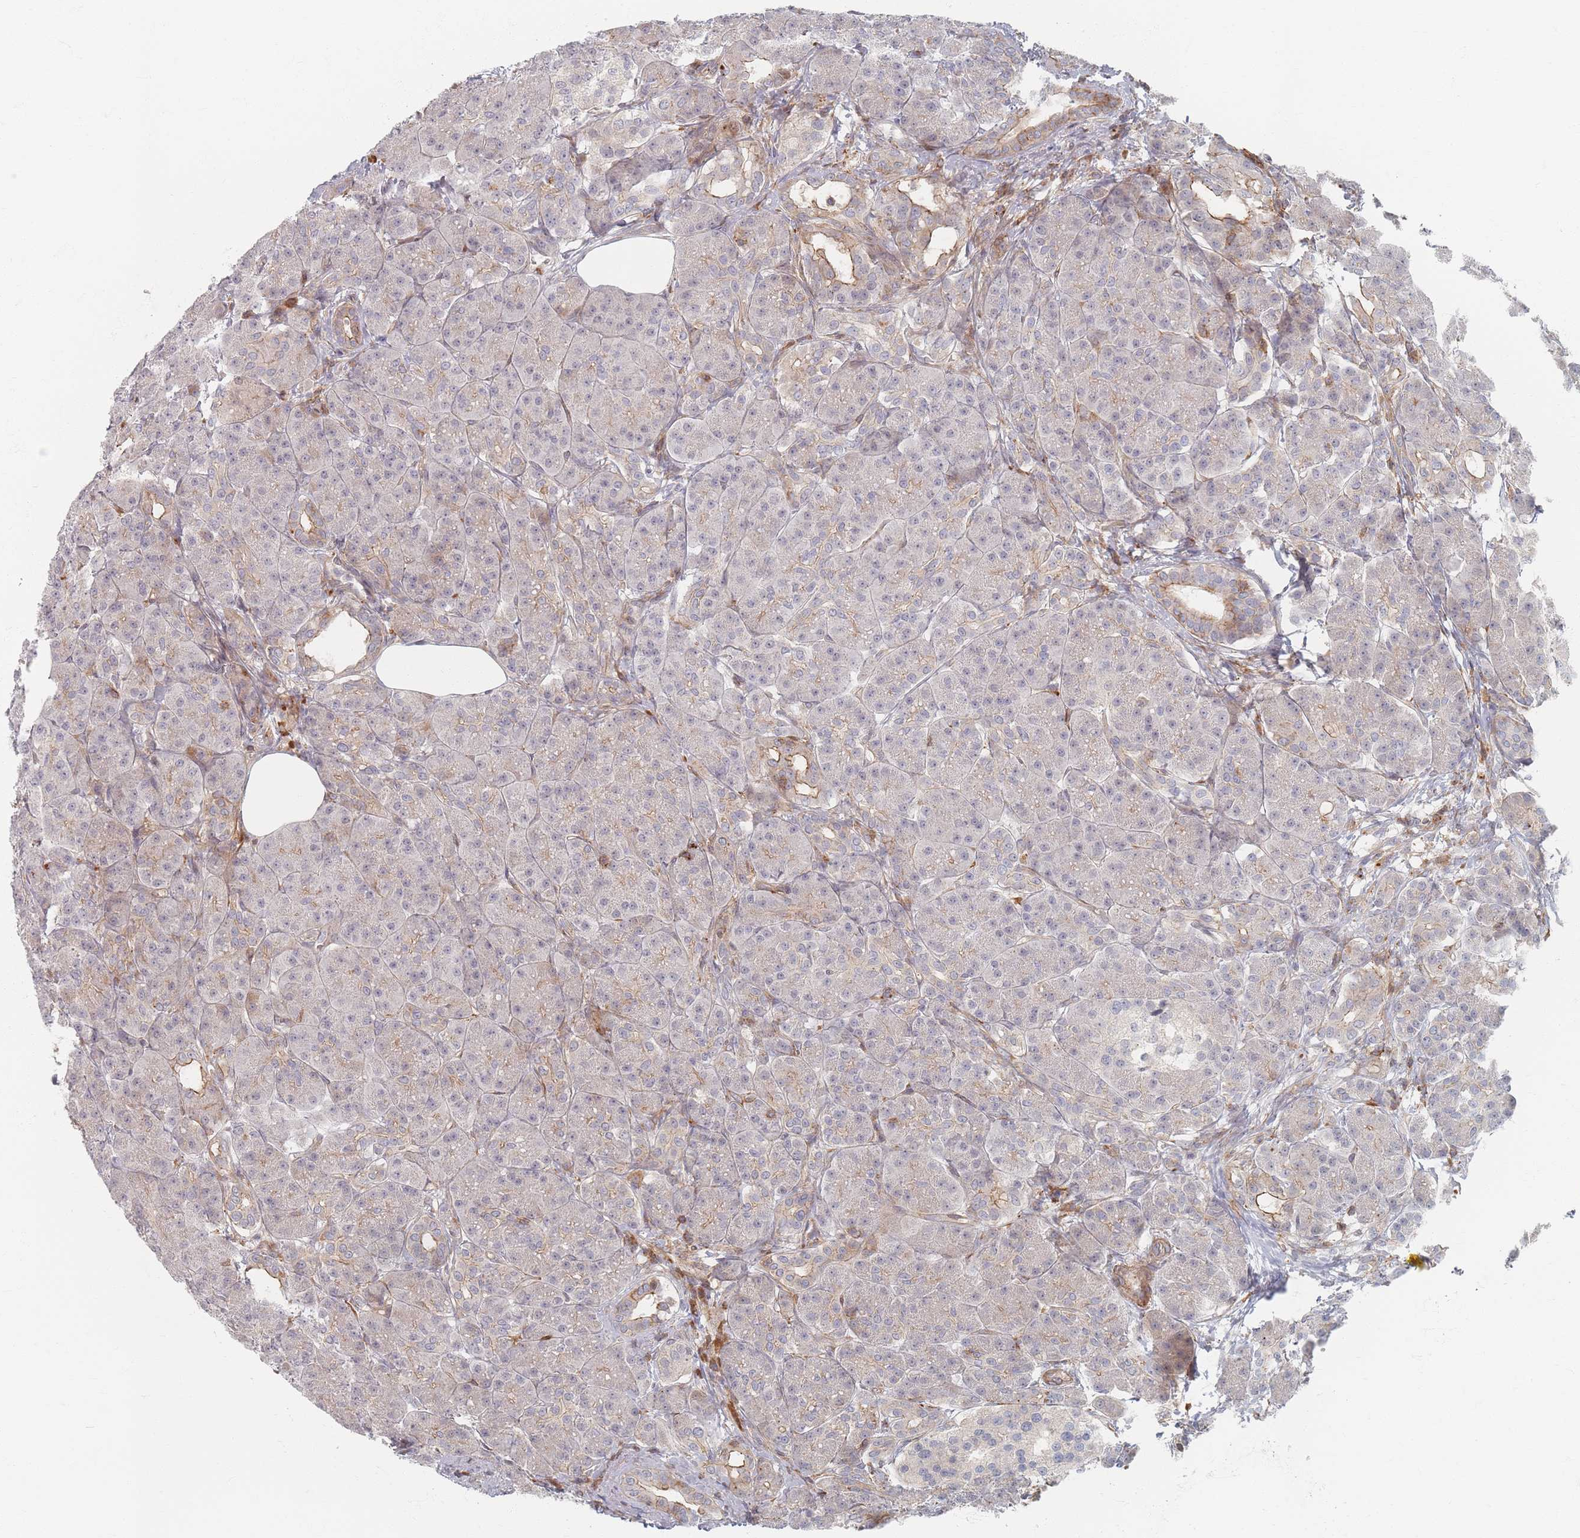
{"staining": {"intensity": "moderate", "quantity": "<25%", "location": "cytoplasmic/membranous"}, "tissue": "pancreas", "cell_type": "Exocrine glandular cells", "image_type": "normal", "snomed": [{"axis": "morphology", "description": "Normal tissue, NOS"}, {"axis": "topography", "description": "Pancreas"}], "caption": "Pancreas was stained to show a protein in brown. There is low levels of moderate cytoplasmic/membranous positivity in approximately <25% of exocrine glandular cells.", "gene": "ZKSCAN7", "patient": {"sex": "male", "age": 63}}